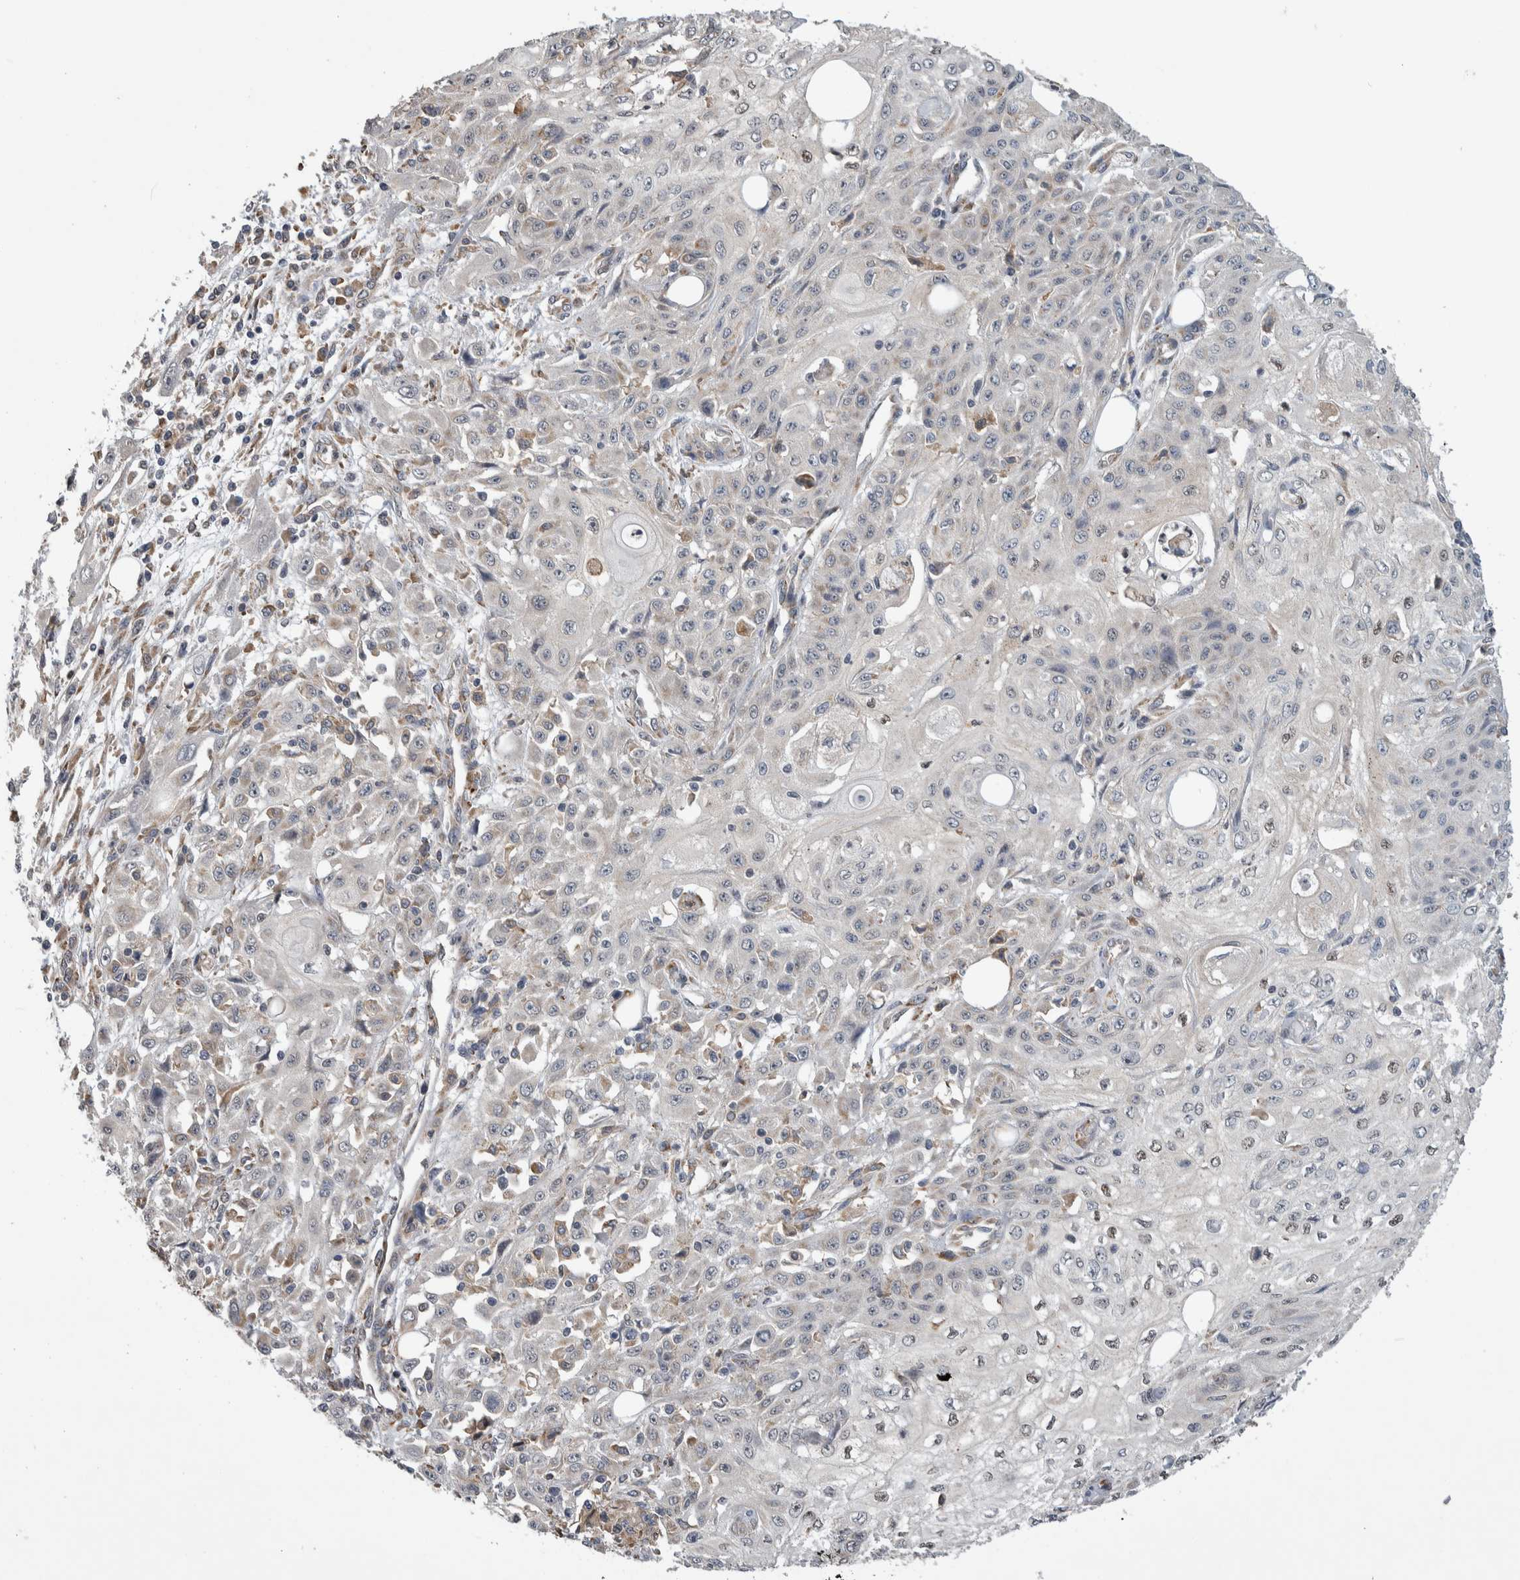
{"staining": {"intensity": "negative", "quantity": "none", "location": "none"}, "tissue": "skin cancer", "cell_type": "Tumor cells", "image_type": "cancer", "snomed": [{"axis": "morphology", "description": "Squamous cell carcinoma, NOS"}, {"axis": "morphology", "description": "Squamous cell carcinoma, metastatic, NOS"}, {"axis": "topography", "description": "Skin"}, {"axis": "topography", "description": "Lymph node"}], "caption": "DAB (3,3'-diaminobenzidine) immunohistochemical staining of human metastatic squamous cell carcinoma (skin) demonstrates no significant staining in tumor cells.", "gene": "PRDM4", "patient": {"sex": "male", "age": 75}}